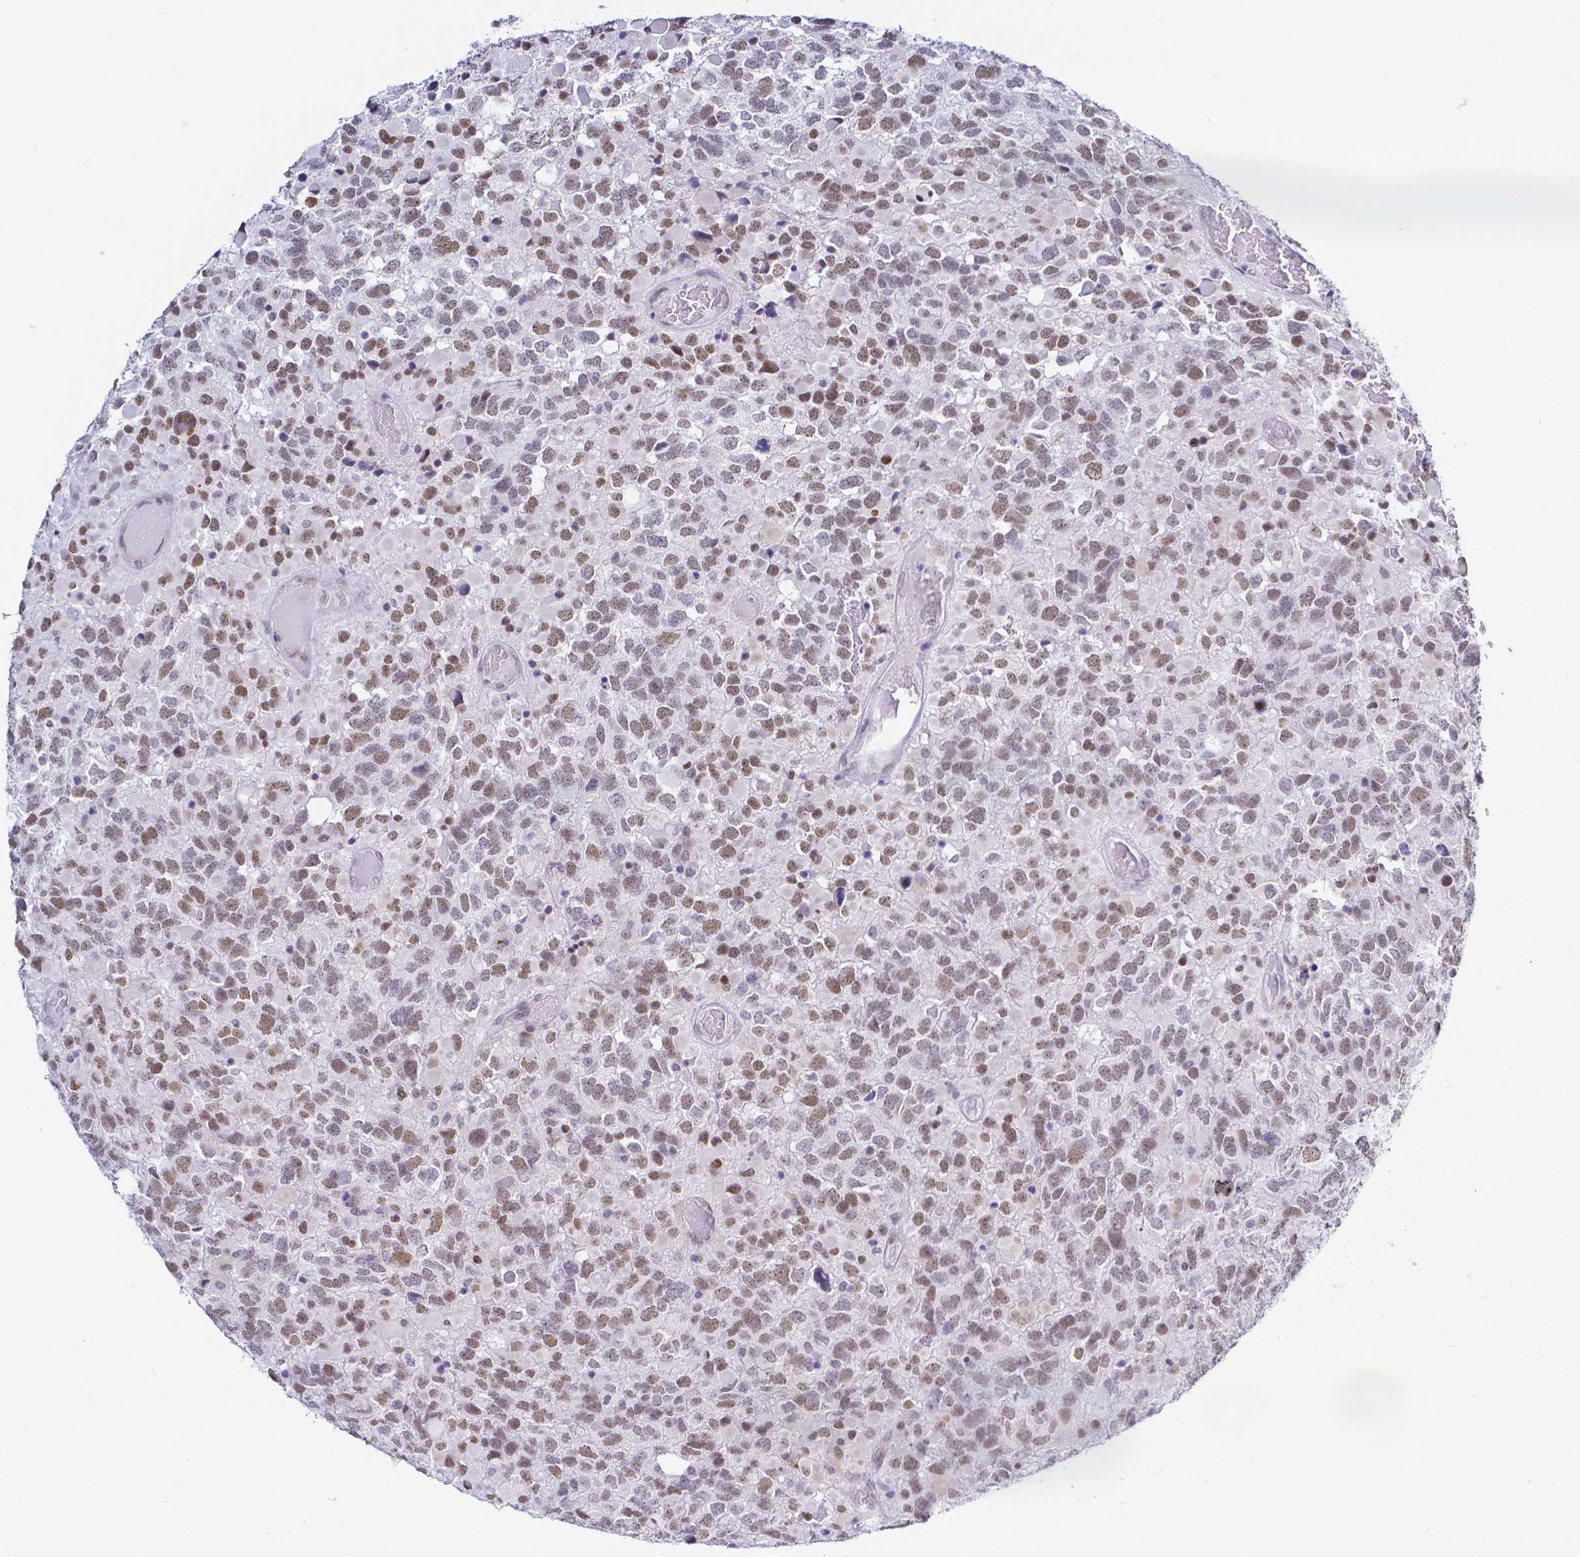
{"staining": {"intensity": "moderate", "quantity": "25%-75%", "location": "nuclear"}, "tissue": "glioma", "cell_type": "Tumor cells", "image_type": "cancer", "snomed": [{"axis": "morphology", "description": "Glioma, malignant, High grade"}, {"axis": "topography", "description": "Brain"}], "caption": "A medium amount of moderate nuclear expression is seen in about 25%-75% of tumor cells in glioma tissue.", "gene": "FAM83G", "patient": {"sex": "female", "age": 40}}